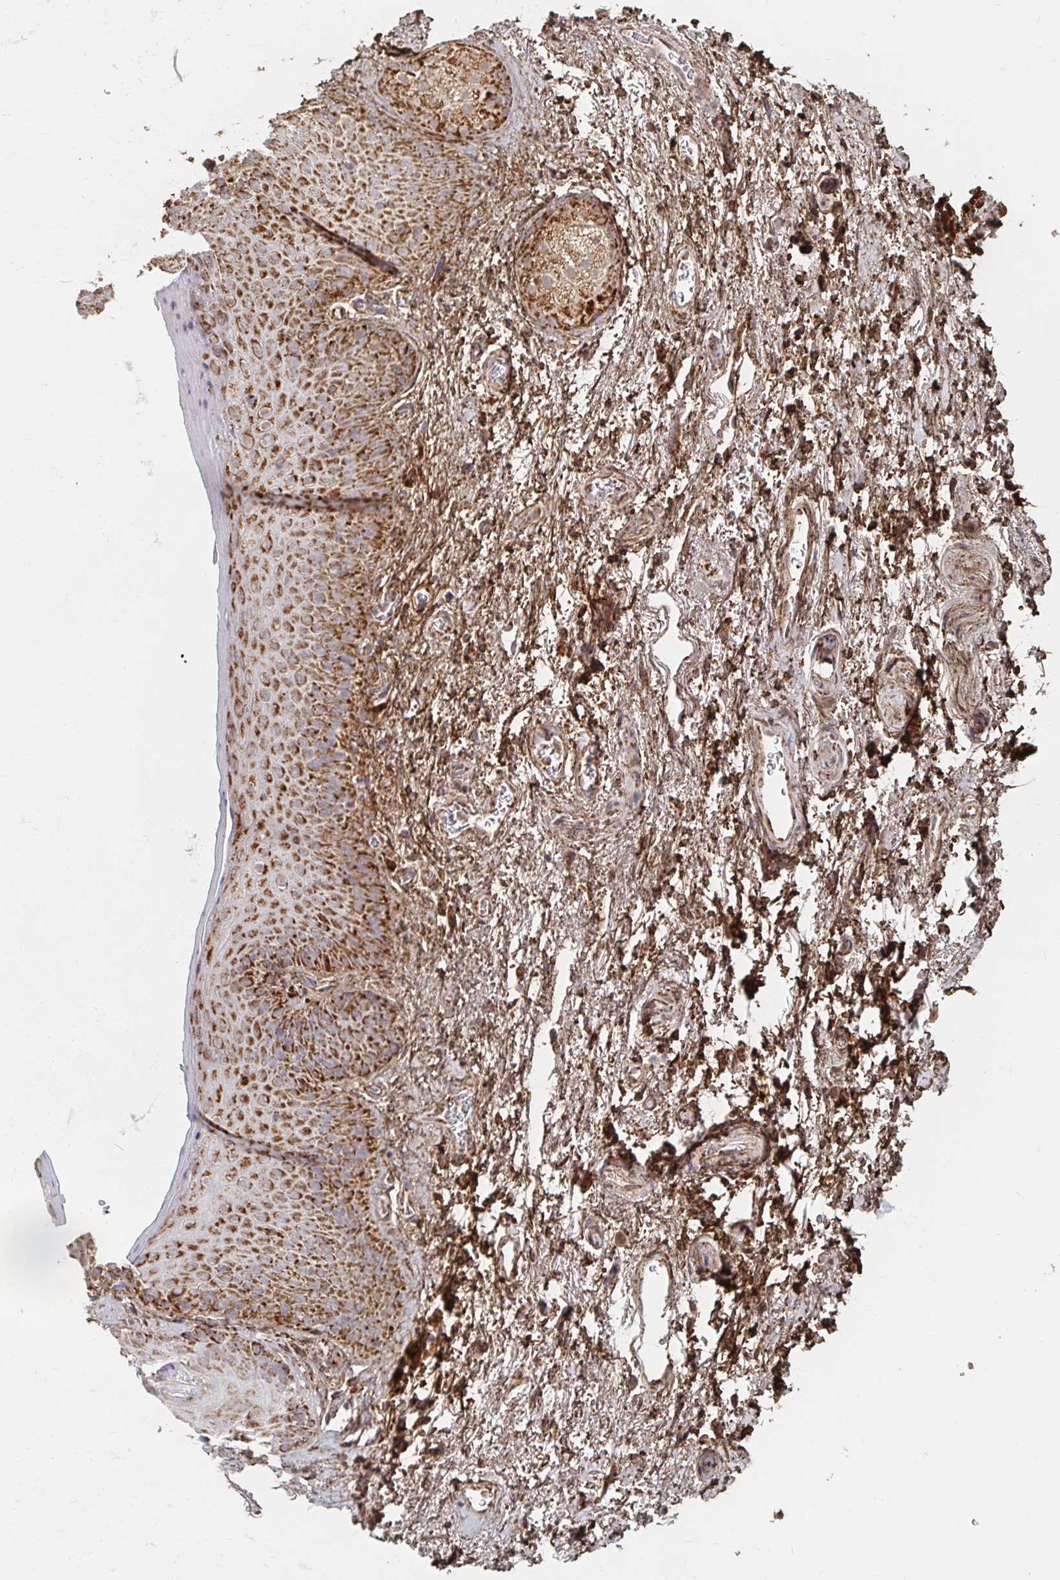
{"staining": {"intensity": "moderate", "quantity": ">75%", "location": "cytoplasmic/membranous"}, "tissue": "adipose tissue", "cell_type": "Adipocytes", "image_type": "normal", "snomed": [{"axis": "morphology", "description": "Normal tissue, NOS"}, {"axis": "topography", "description": "Vulva"}, {"axis": "topography", "description": "Peripheral nerve tissue"}], "caption": "Adipose tissue stained with DAB IHC displays medium levels of moderate cytoplasmic/membranous expression in about >75% of adipocytes.", "gene": "MAVS", "patient": {"sex": "female", "age": 66}}